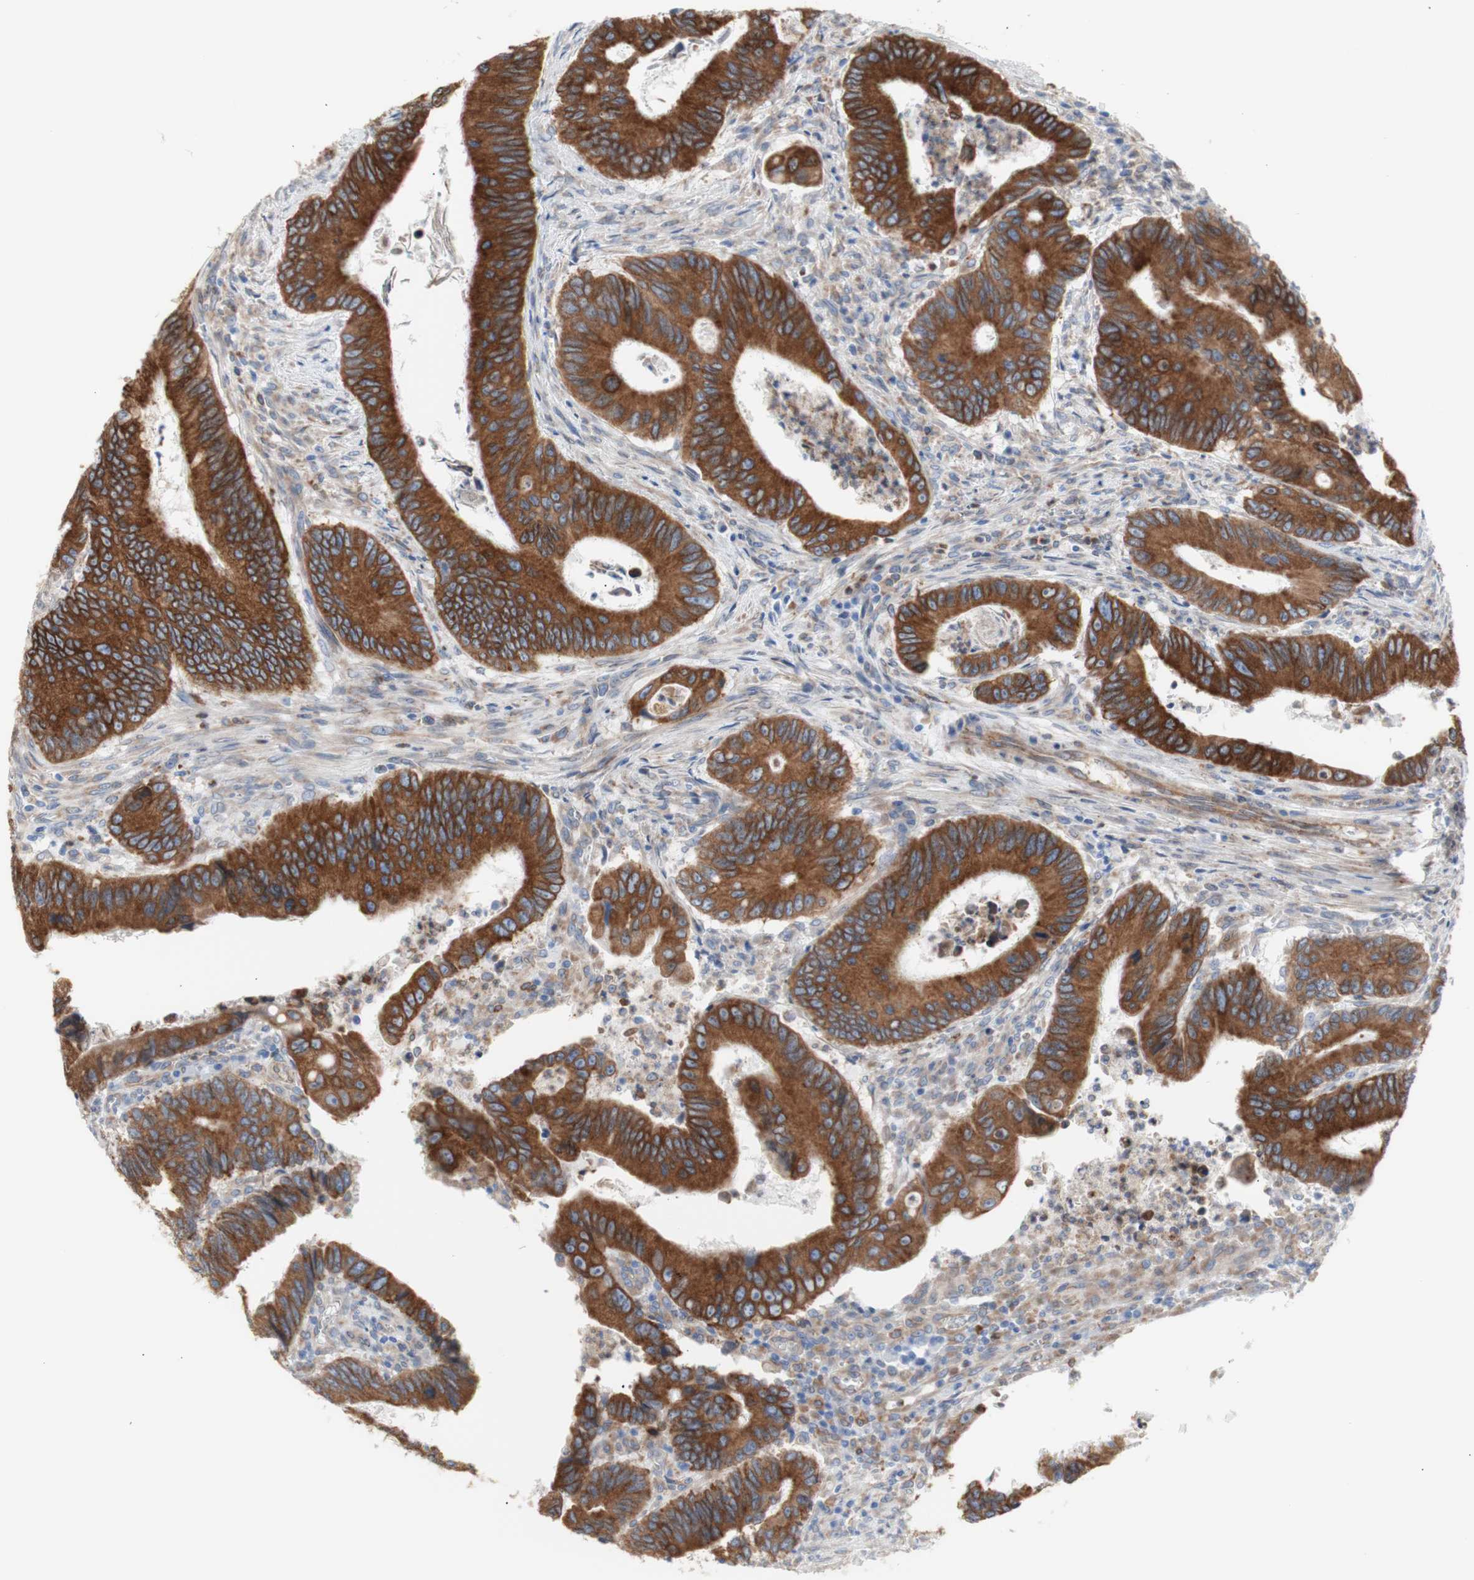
{"staining": {"intensity": "strong", "quantity": ">75%", "location": "cytoplasmic/membranous"}, "tissue": "colorectal cancer", "cell_type": "Tumor cells", "image_type": "cancer", "snomed": [{"axis": "morphology", "description": "Inflammation, NOS"}, {"axis": "morphology", "description": "Adenocarcinoma, NOS"}, {"axis": "topography", "description": "Colon"}], "caption": "An image showing strong cytoplasmic/membranous staining in approximately >75% of tumor cells in colorectal cancer, as visualized by brown immunohistochemical staining.", "gene": "ERLIN1", "patient": {"sex": "male", "age": 72}}